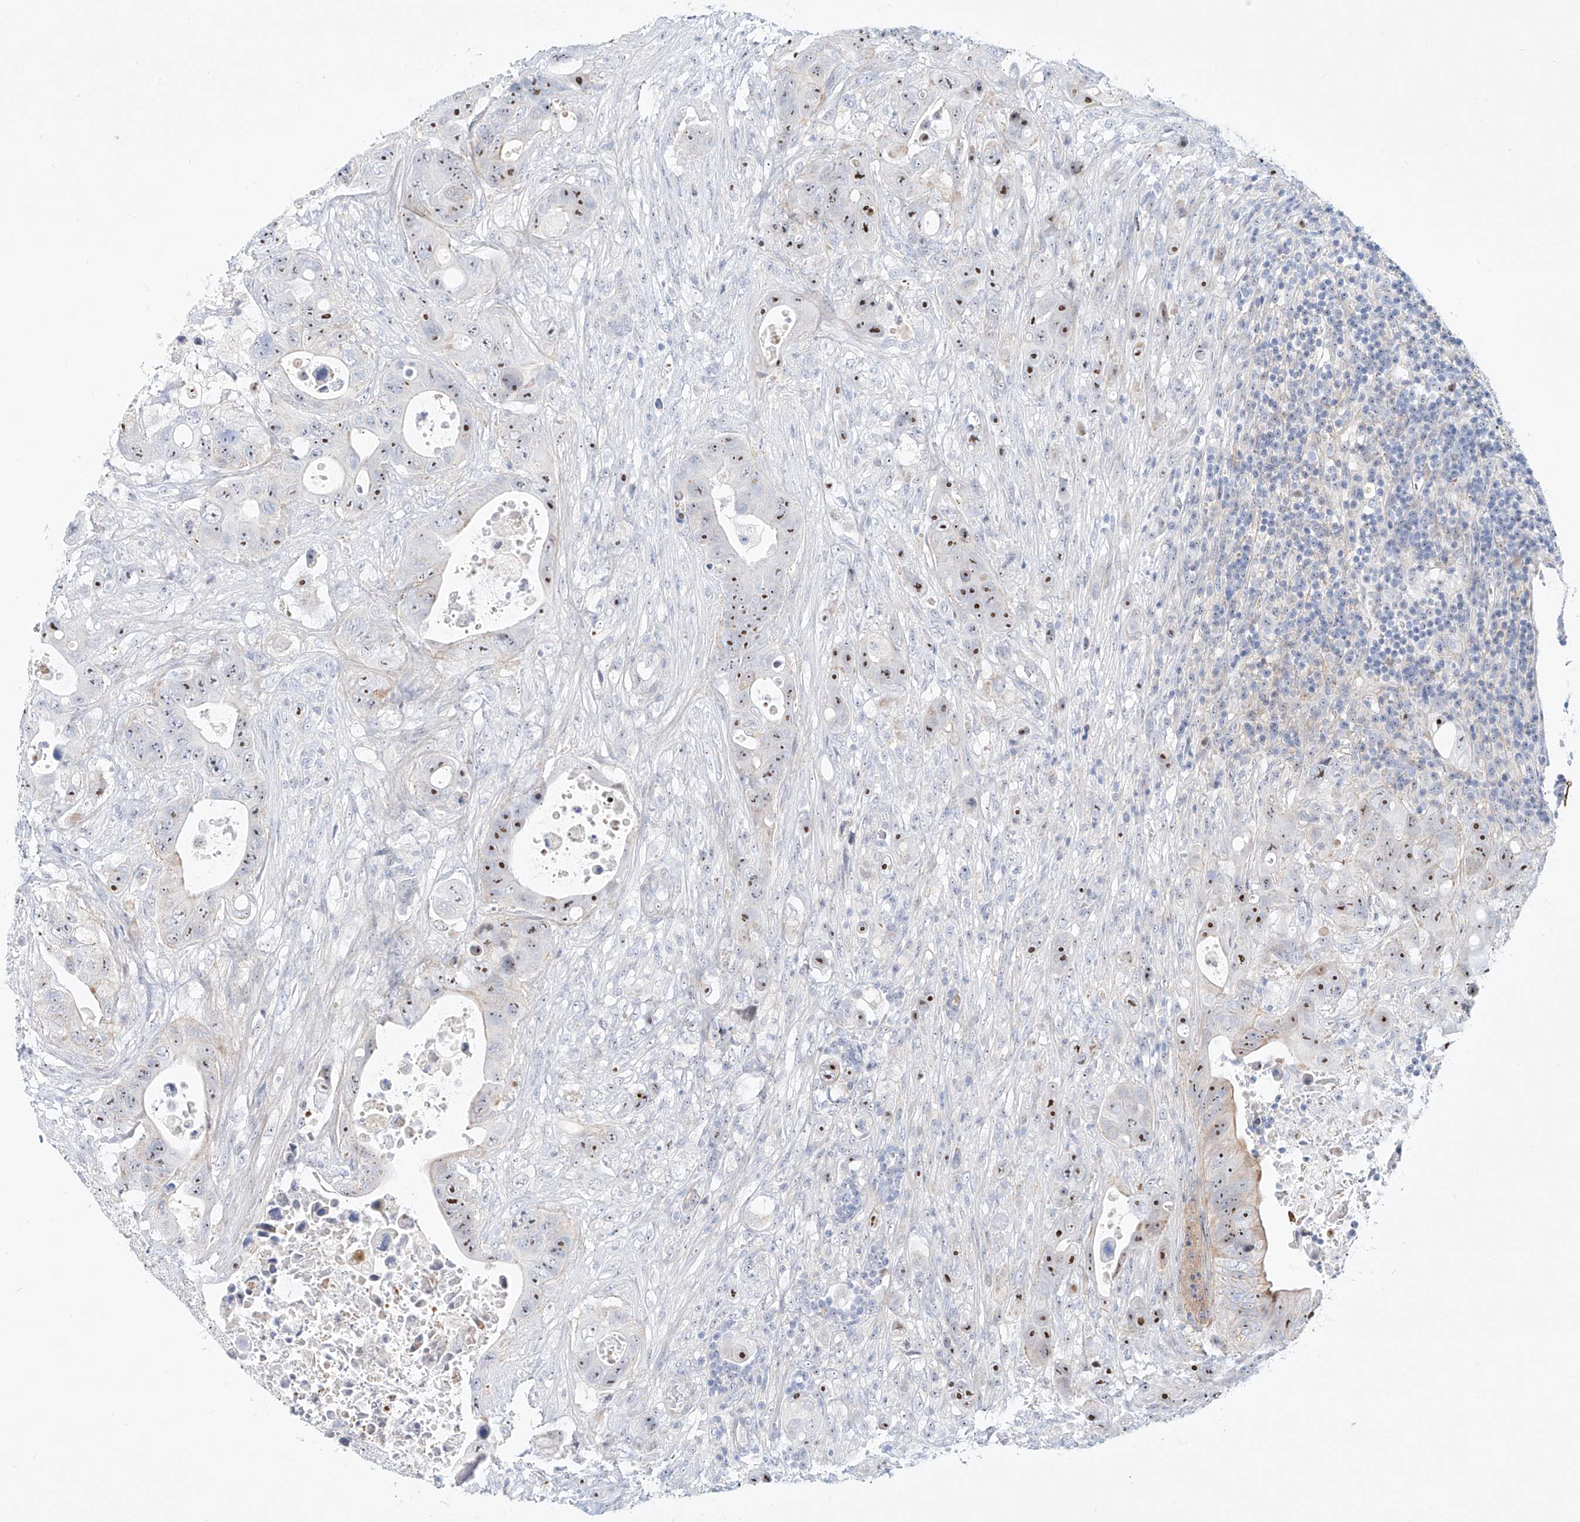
{"staining": {"intensity": "moderate", "quantity": "25%-75%", "location": "nuclear"}, "tissue": "colorectal cancer", "cell_type": "Tumor cells", "image_type": "cancer", "snomed": [{"axis": "morphology", "description": "Adenocarcinoma, NOS"}, {"axis": "topography", "description": "Colon"}], "caption": "IHC (DAB (3,3'-diaminobenzidine)) staining of colorectal cancer reveals moderate nuclear protein positivity in about 25%-75% of tumor cells. The staining was performed using DAB to visualize the protein expression in brown, while the nuclei were stained in blue with hematoxylin (Magnification: 20x).", "gene": "SNU13", "patient": {"sex": "female", "age": 46}}